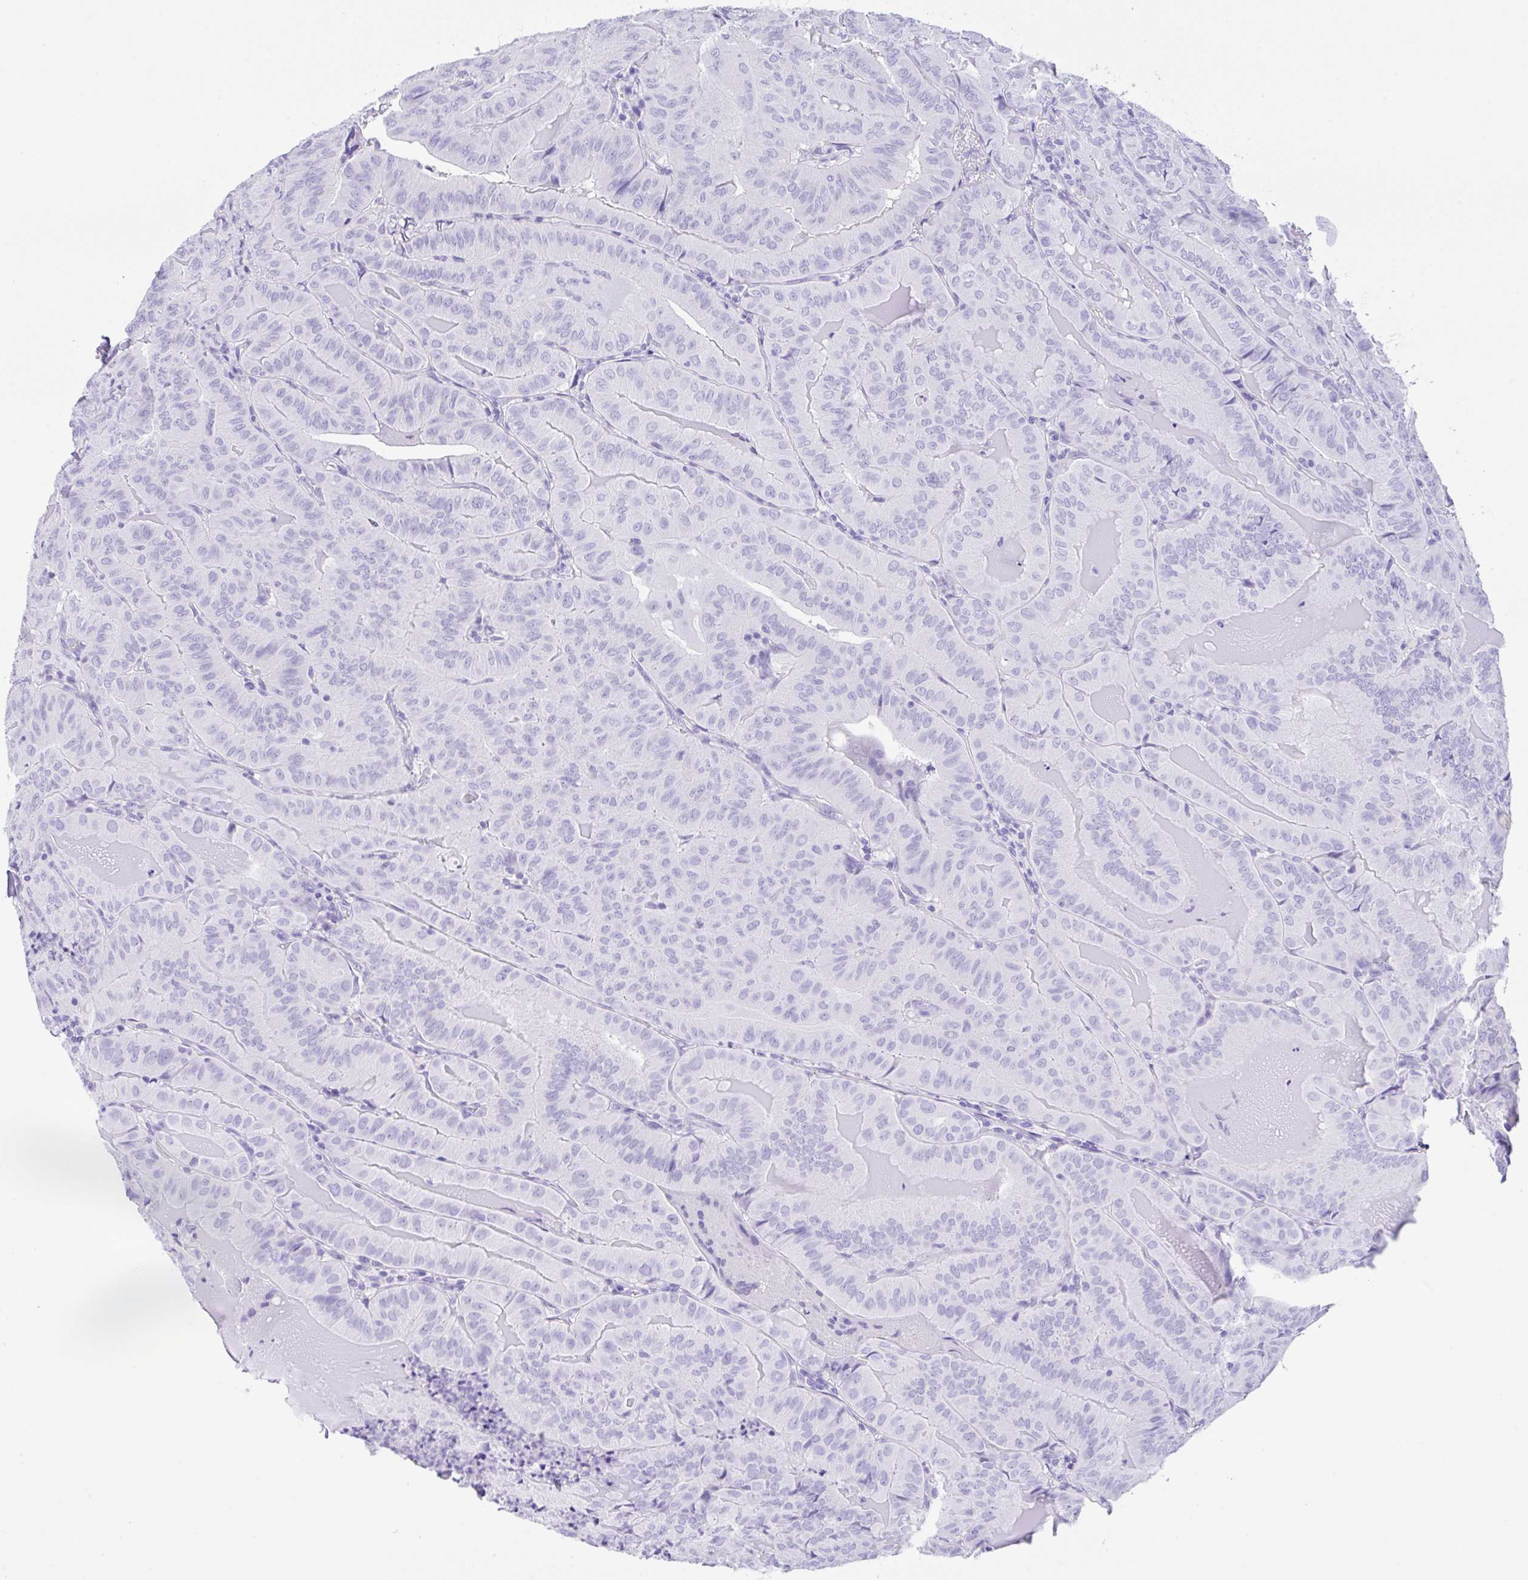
{"staining": {"intensity": "negative", "quantity": "none", "location": "none"}, "tissue": "thyroid cancer", "cell_type": "Tumor cells", "image_type": "cancer", "snomed": [{"axis": "morphology", "description": "Papillary adenocarcinoma, NOS"}, {"axis": "topography", "description": "Thyroid gland"}], "caption": "Human thyroid cancer (papillary adenocarcinoma) stained for a protein using immunohistochemistry reveals no expression in tumor cells.", "gene": "CPA1", "patient": {"sex": "female", "age": 68}}